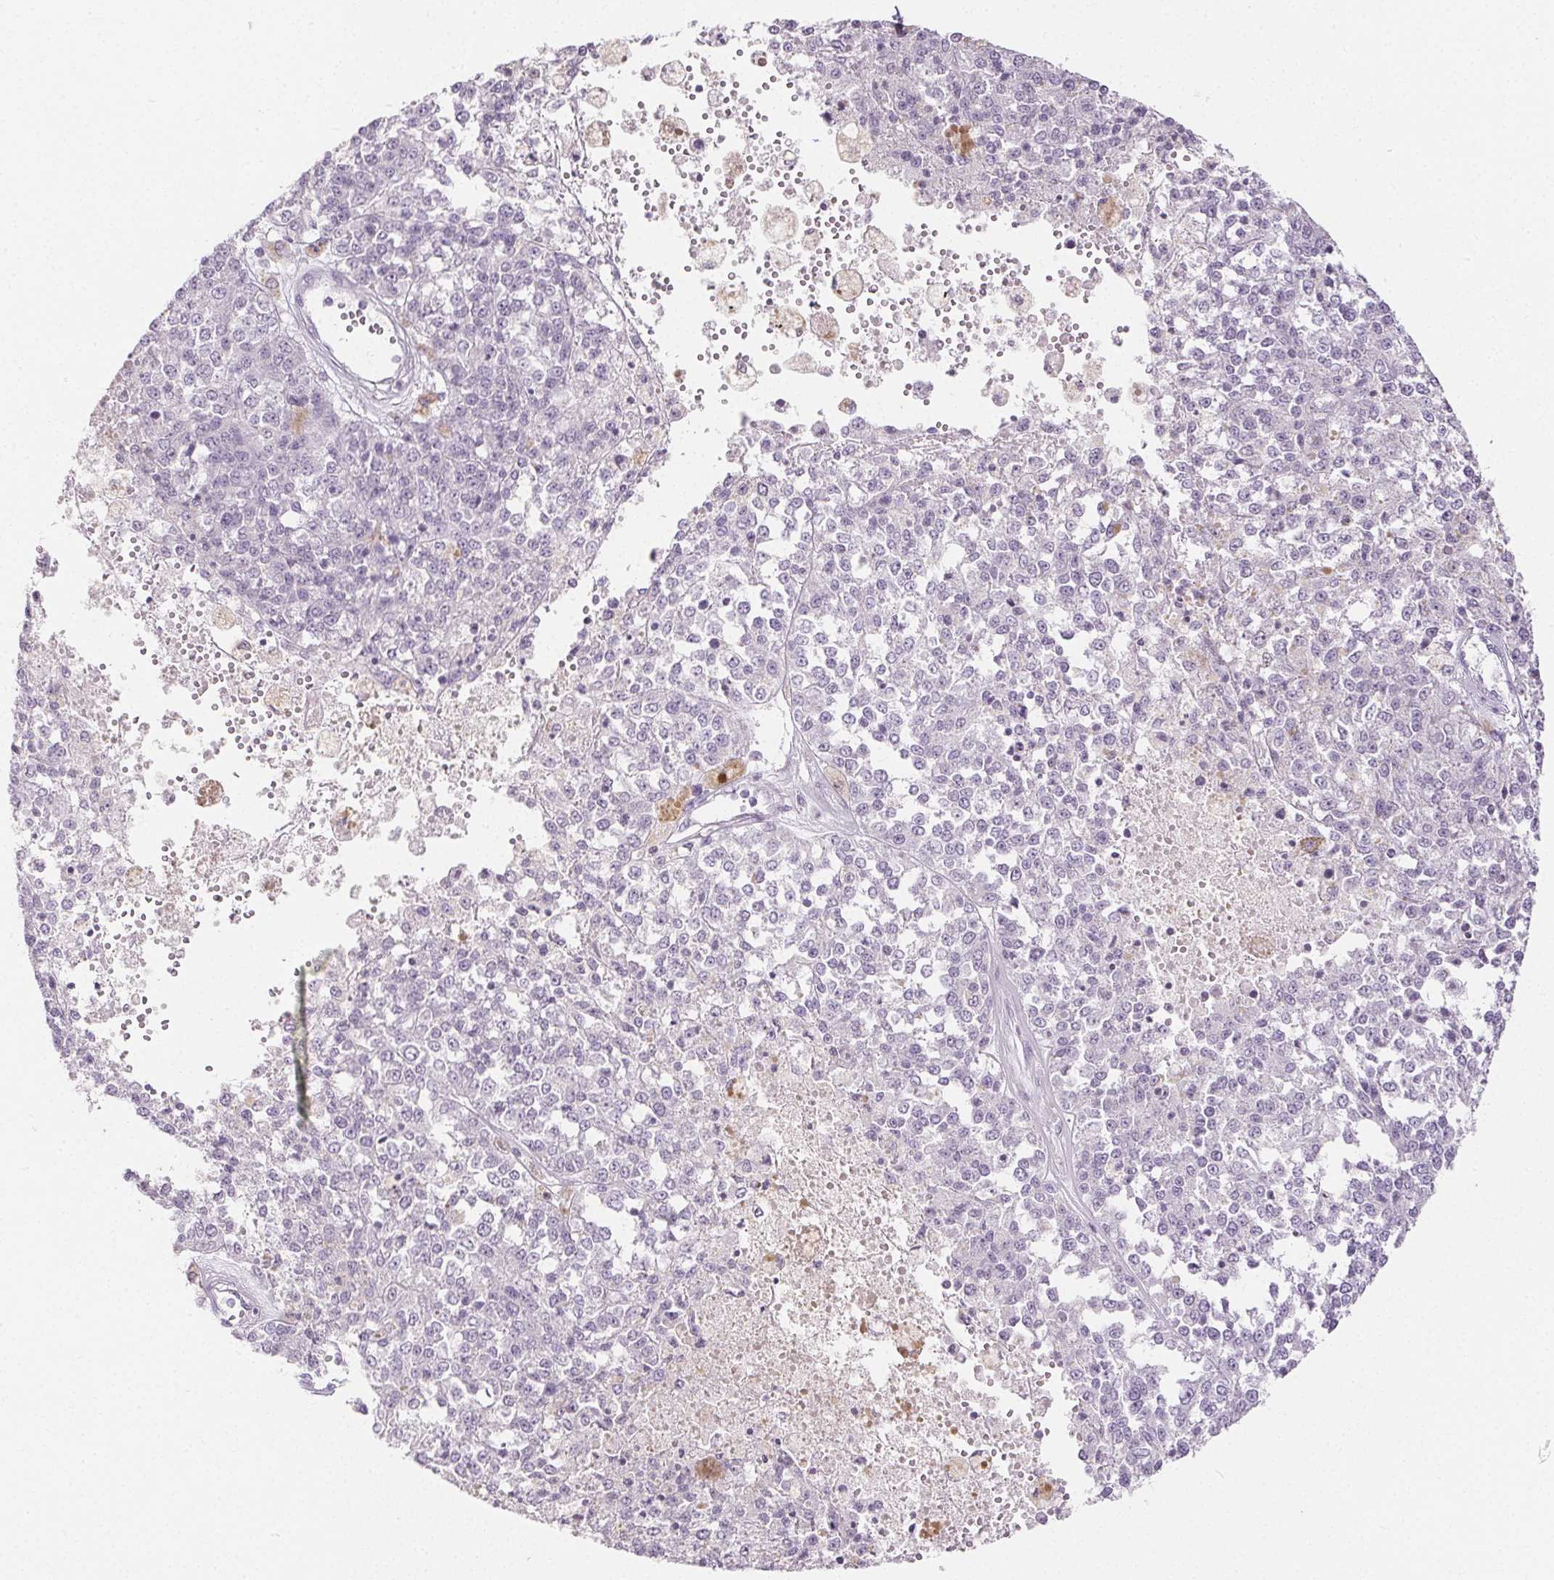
{"staining": {"intensity": "negative", "quantity": "none", "location": "none"}, "tissue": "melanoma", "cell_type": "Tumor cells", "image_type": "cancer", "snomed": [{"axis": "morphology", "description": "Malignant melanoma, Metastatic site"}, {"axis": "topography", "description": "Lymph node"}], "caption": "IHC histopathology image of neoplastic tissue: malignant melanoma (metastatic site) stained with DAB displays no significant protein staining in tumor cells.", "gene": "PI3", "patient": {"sex": "female", "age": 64}}